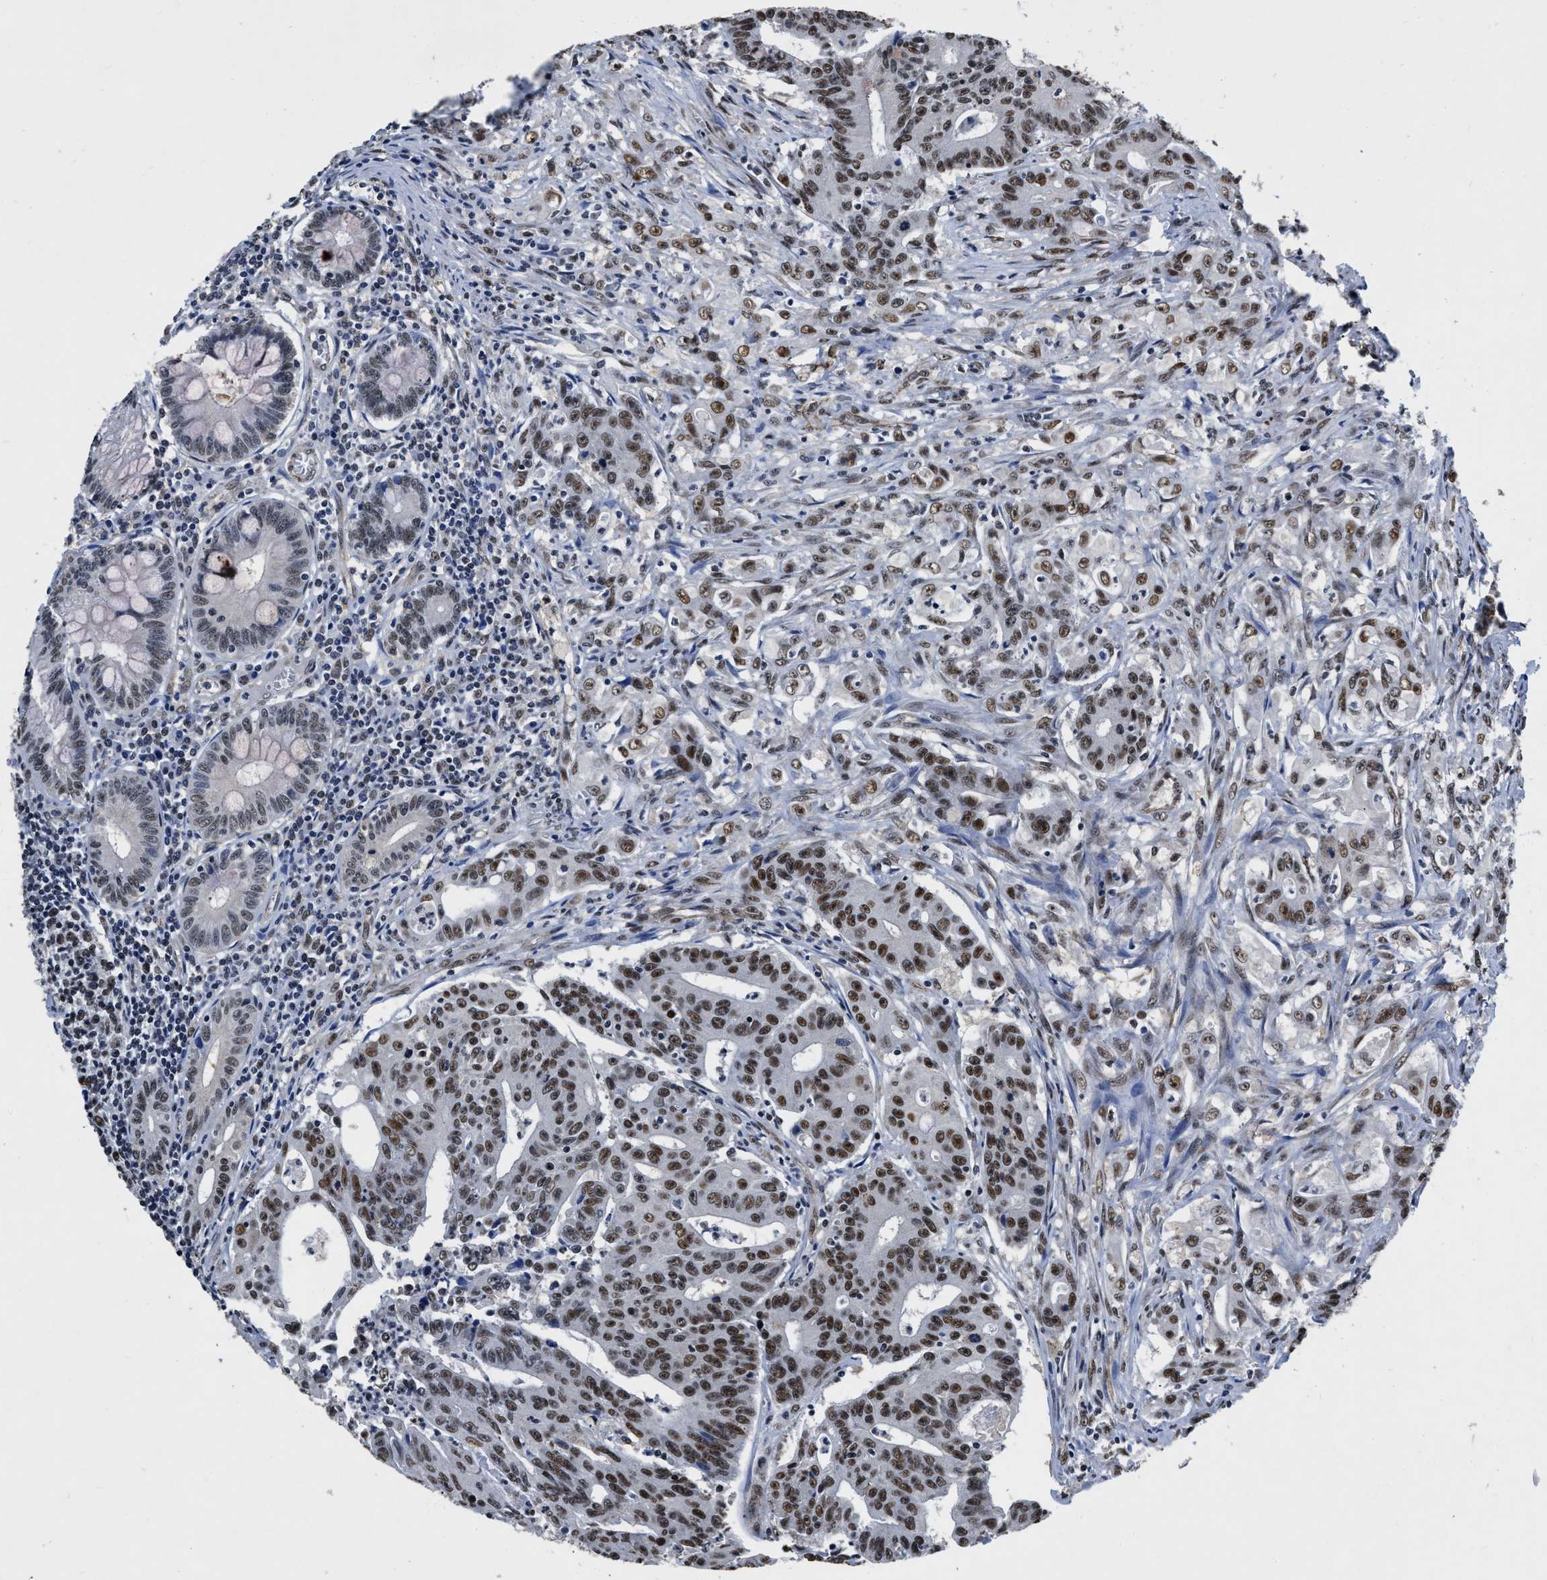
{"staining": {"intensity": "moderate", "quantity": ">75%", "location": "nuclear"}, "tissue": "colorectal cancer", "cell_type": "Tumor cells", "image_type": "cancer", "snomed": [{"axis": "morphology", "description": "Adenocarcinoma, NOS"}, {"axis": "topography", "description": "Colon"}], "caption": "Immunohistochemistry (IHC) histopathology image of human colorectal cancer (adenocarcinoma) stained for a protein (brown), which displays medium levels of moderate nuclear positivity in approximately >75% of tumor cells.", "gene": "CCNE1", "patient": {"sex": "male", "age": 45}}